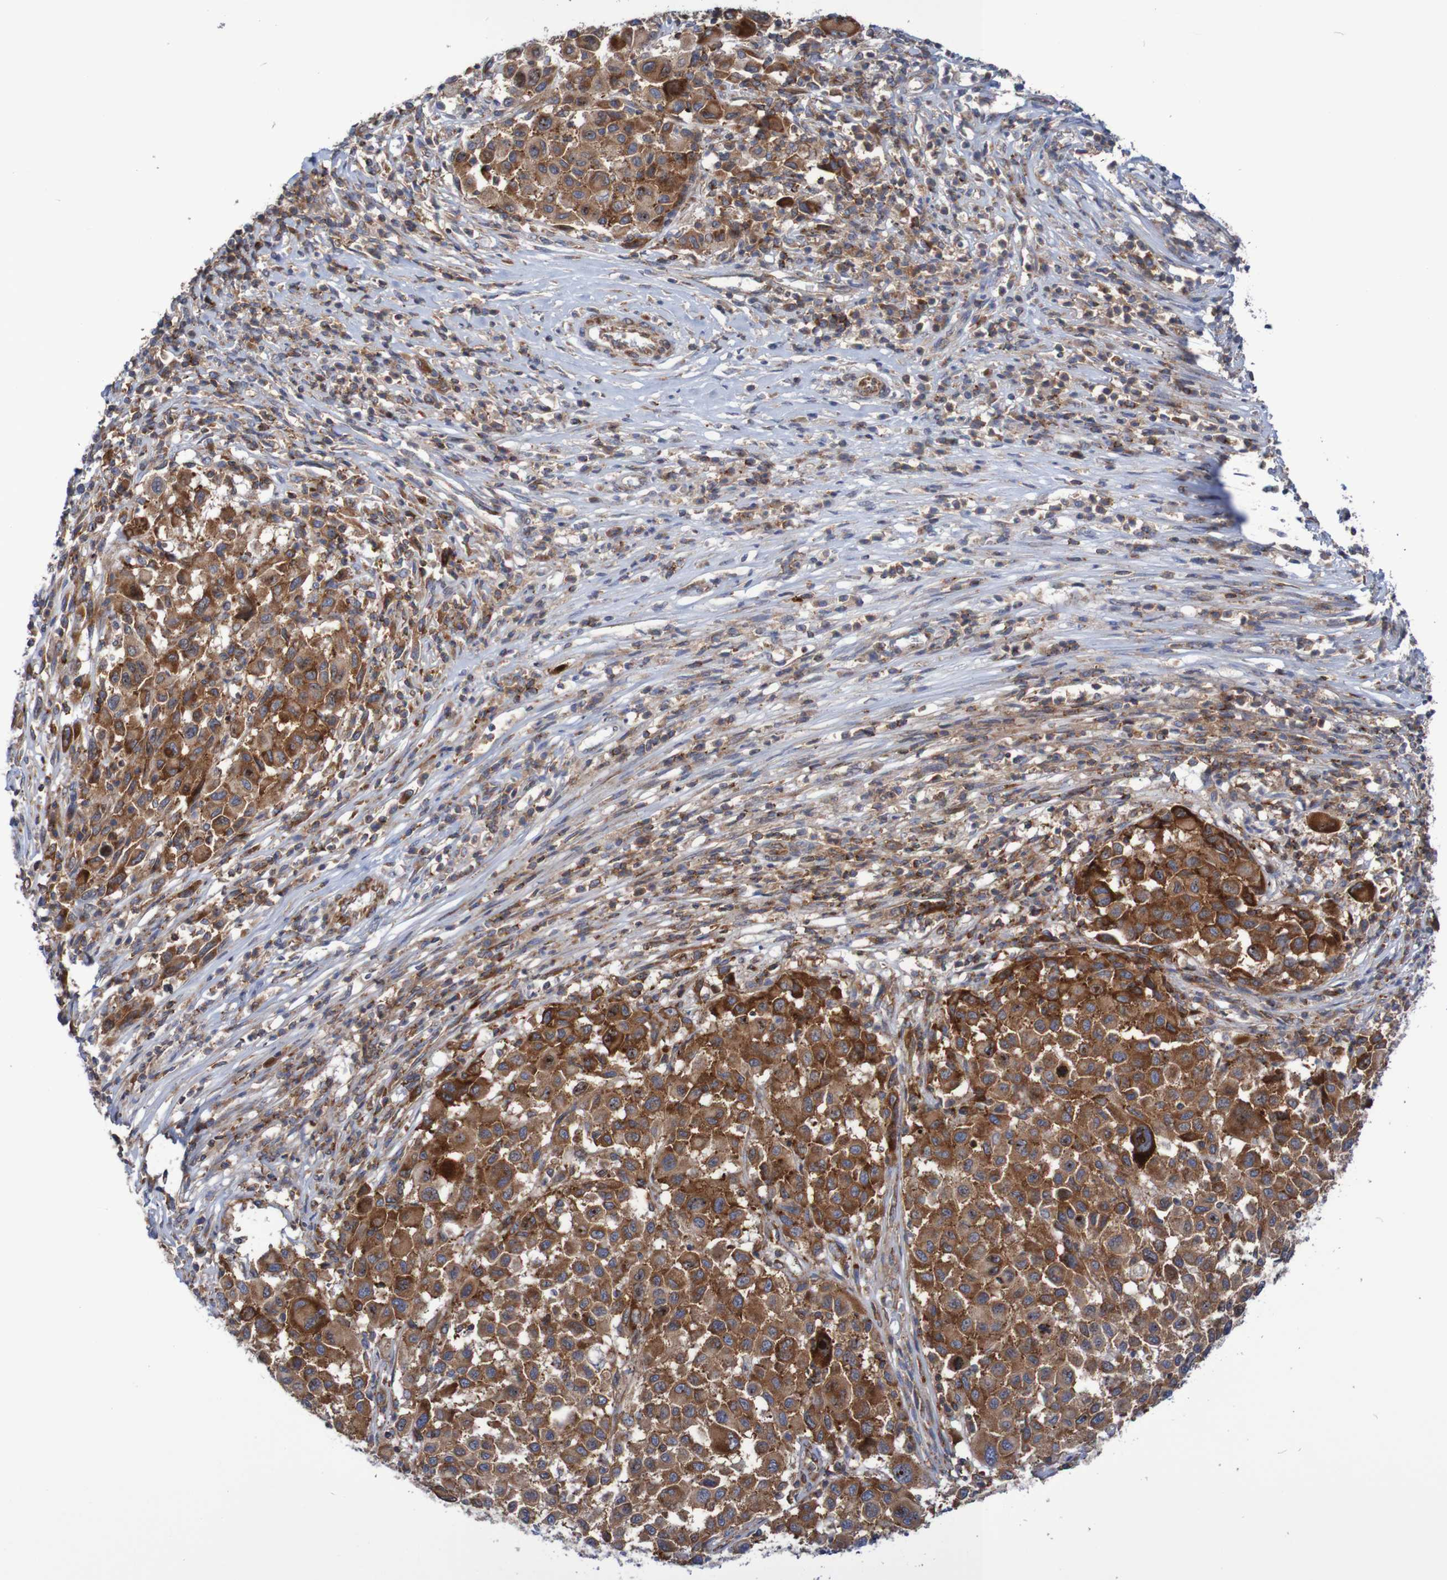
{"staining": {"intensity": "strong", "quantity": ">75%", "location": "cytoplasmic/membranous"}, "tissue": "melanoma", "cell_type": "Tumor cells", "image_type": "cancer", "snomed": [{"axis": "morphology", "description": "Malignant melanoma, Metastatic site"}, {"axis": "topography", "description": "Lymph node"}], "caption": "A high-resolution photomicrograph shows immunohistochemistry (IHC) staining of malignant melanoma (metastatic site), which exhibits strong cytoplasmic/membranous staining in approximately >75% of tumor cells. The staining was performed using DAB (3,3'-diaminobenzidine) to visualize the protein expression in brown, while the nuclei were stained in blue with hematoxylin (Magnification: 20x).", "gene": "FXR2", "patient": {"sex": "male", "age": 61}}